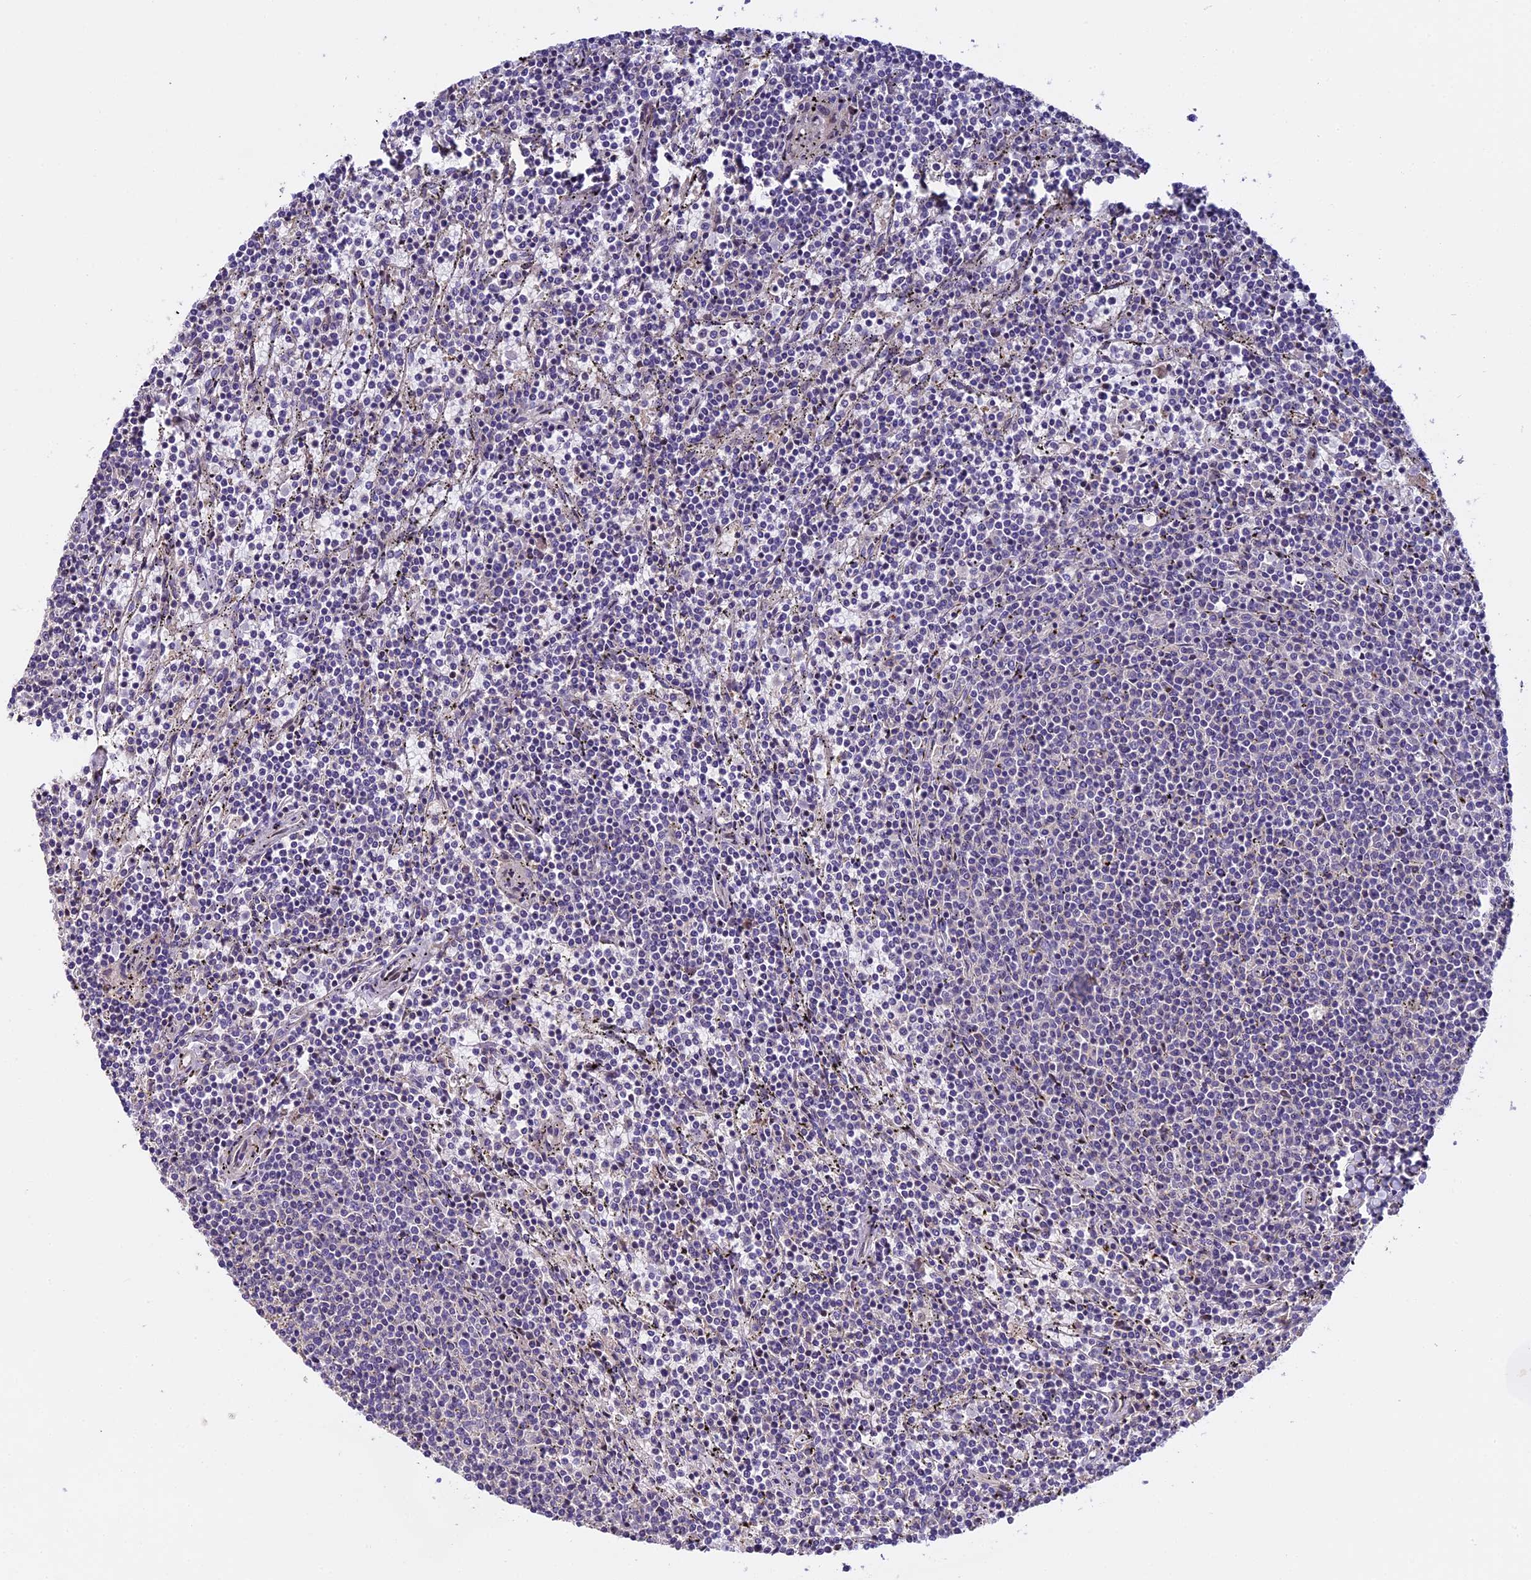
{"staining": {"intensity": "negative", "quantity": "none", "location": "none"}, "tissue": "lymphoma", "cell_type": "Tumor cells", "image_type": "cancer", "snomed": [{"axis": "morphology", "description": "Malignant lymphoma, non-Hodgkin's type, Low grade"}, {"axis": "topography", "description": "Spleen"}], "caption": "Immunohistochemistry (IHC) of human lymphoma exhibits no positivity in tumor cells.", "gene": "FAM98C", "patient": {"sex": "female", "age": 50}}